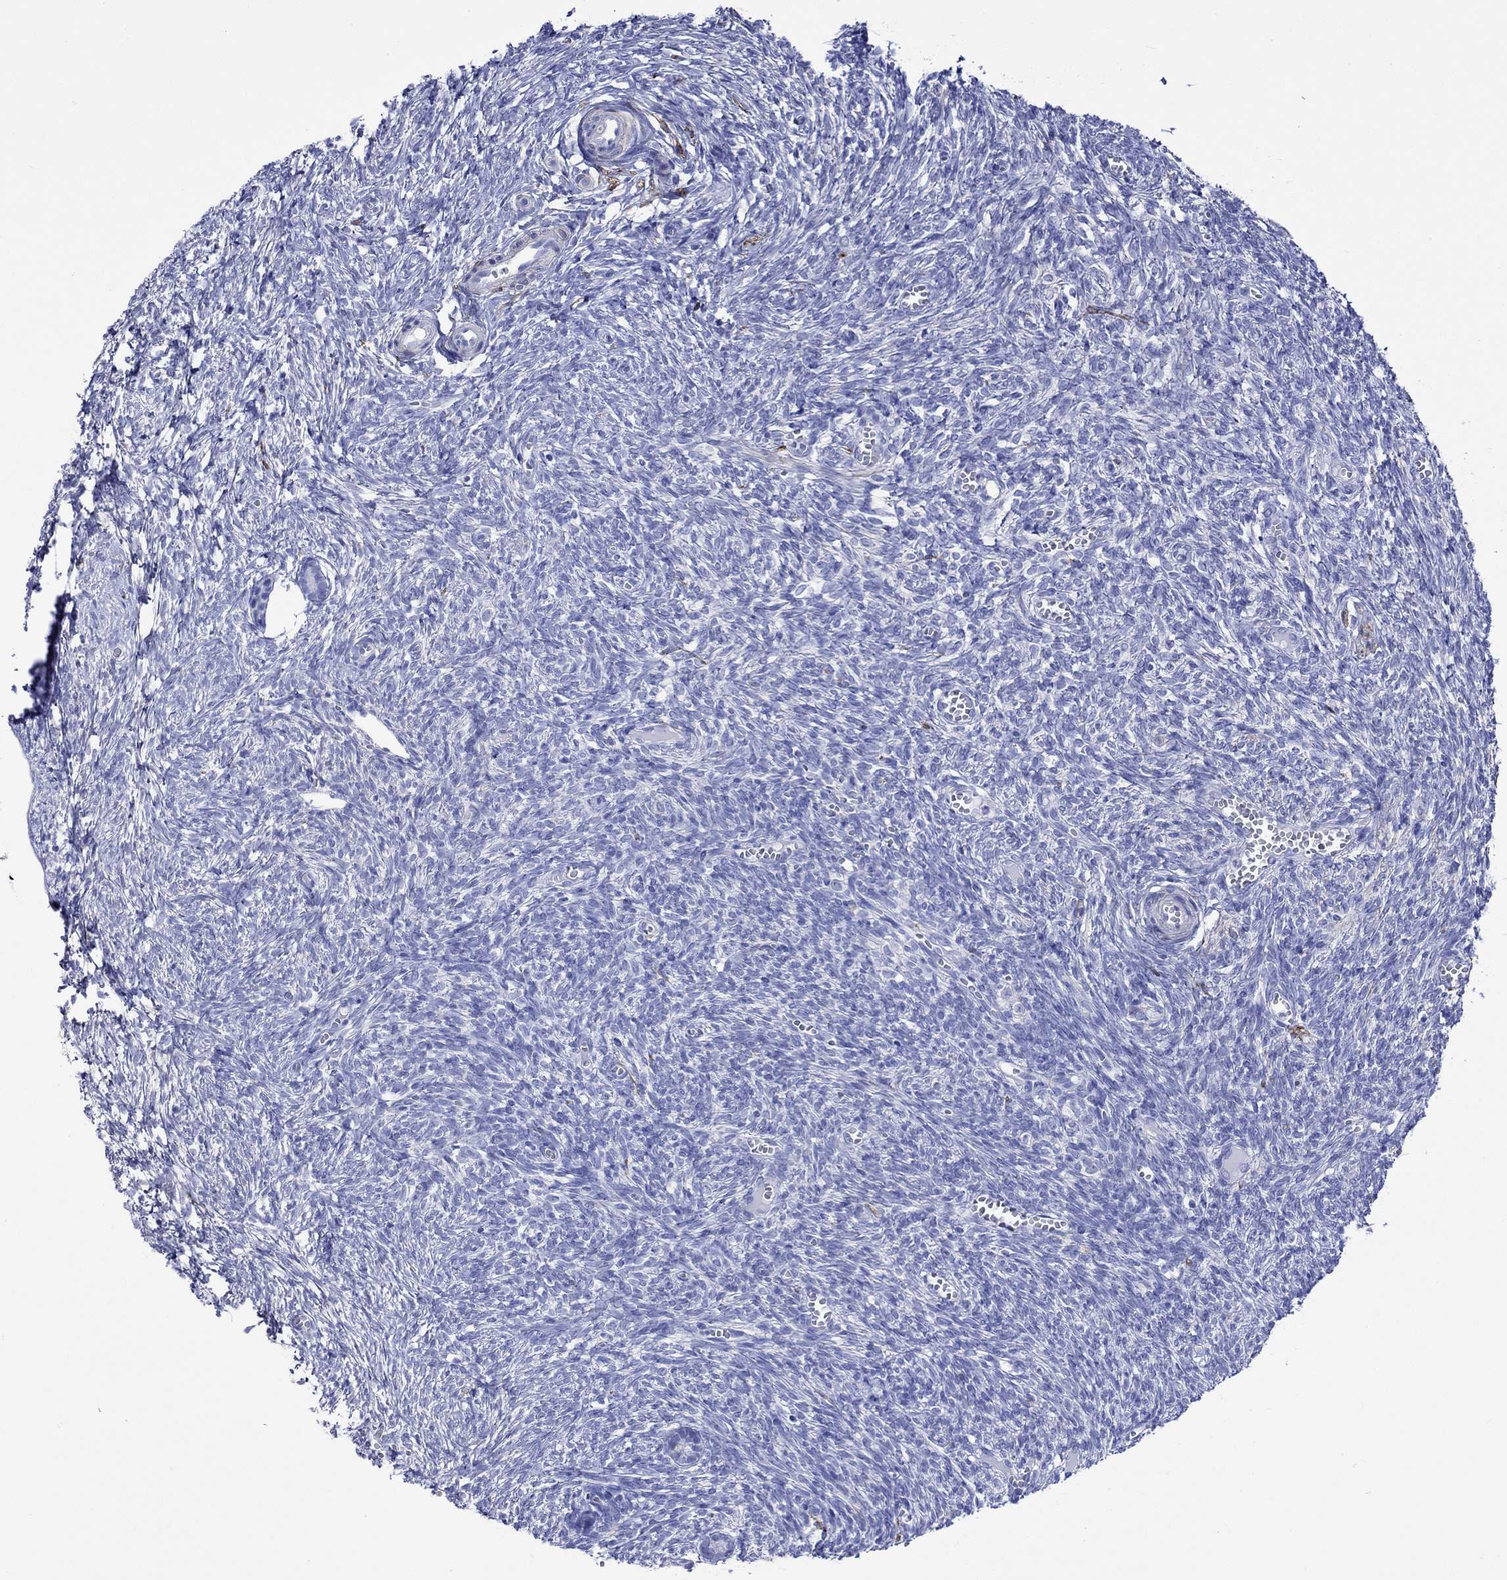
{"staining": {"intensity": "negative", "quantity": "none", "location": "none"}, "tissue": "ovary", "cell_type": "Follicle cells", "image_type": "normal", "snomed": [{"axis": "morphology", "description": "Normal tissue, NOS"}, {"axis": "topography", "description": "Ovary"}], "caption": "Immunohistochemistry (IHC) of unremarkable ovary reveals no staining in follicle cells. Brightfield microscopy of immunohistochemistry (IHC) stained with DAB (brown) and hematoxylin (blue), captured at high magnification.", "gene": "CRYAB", "patient": {"sex": "female", "age": 43}}